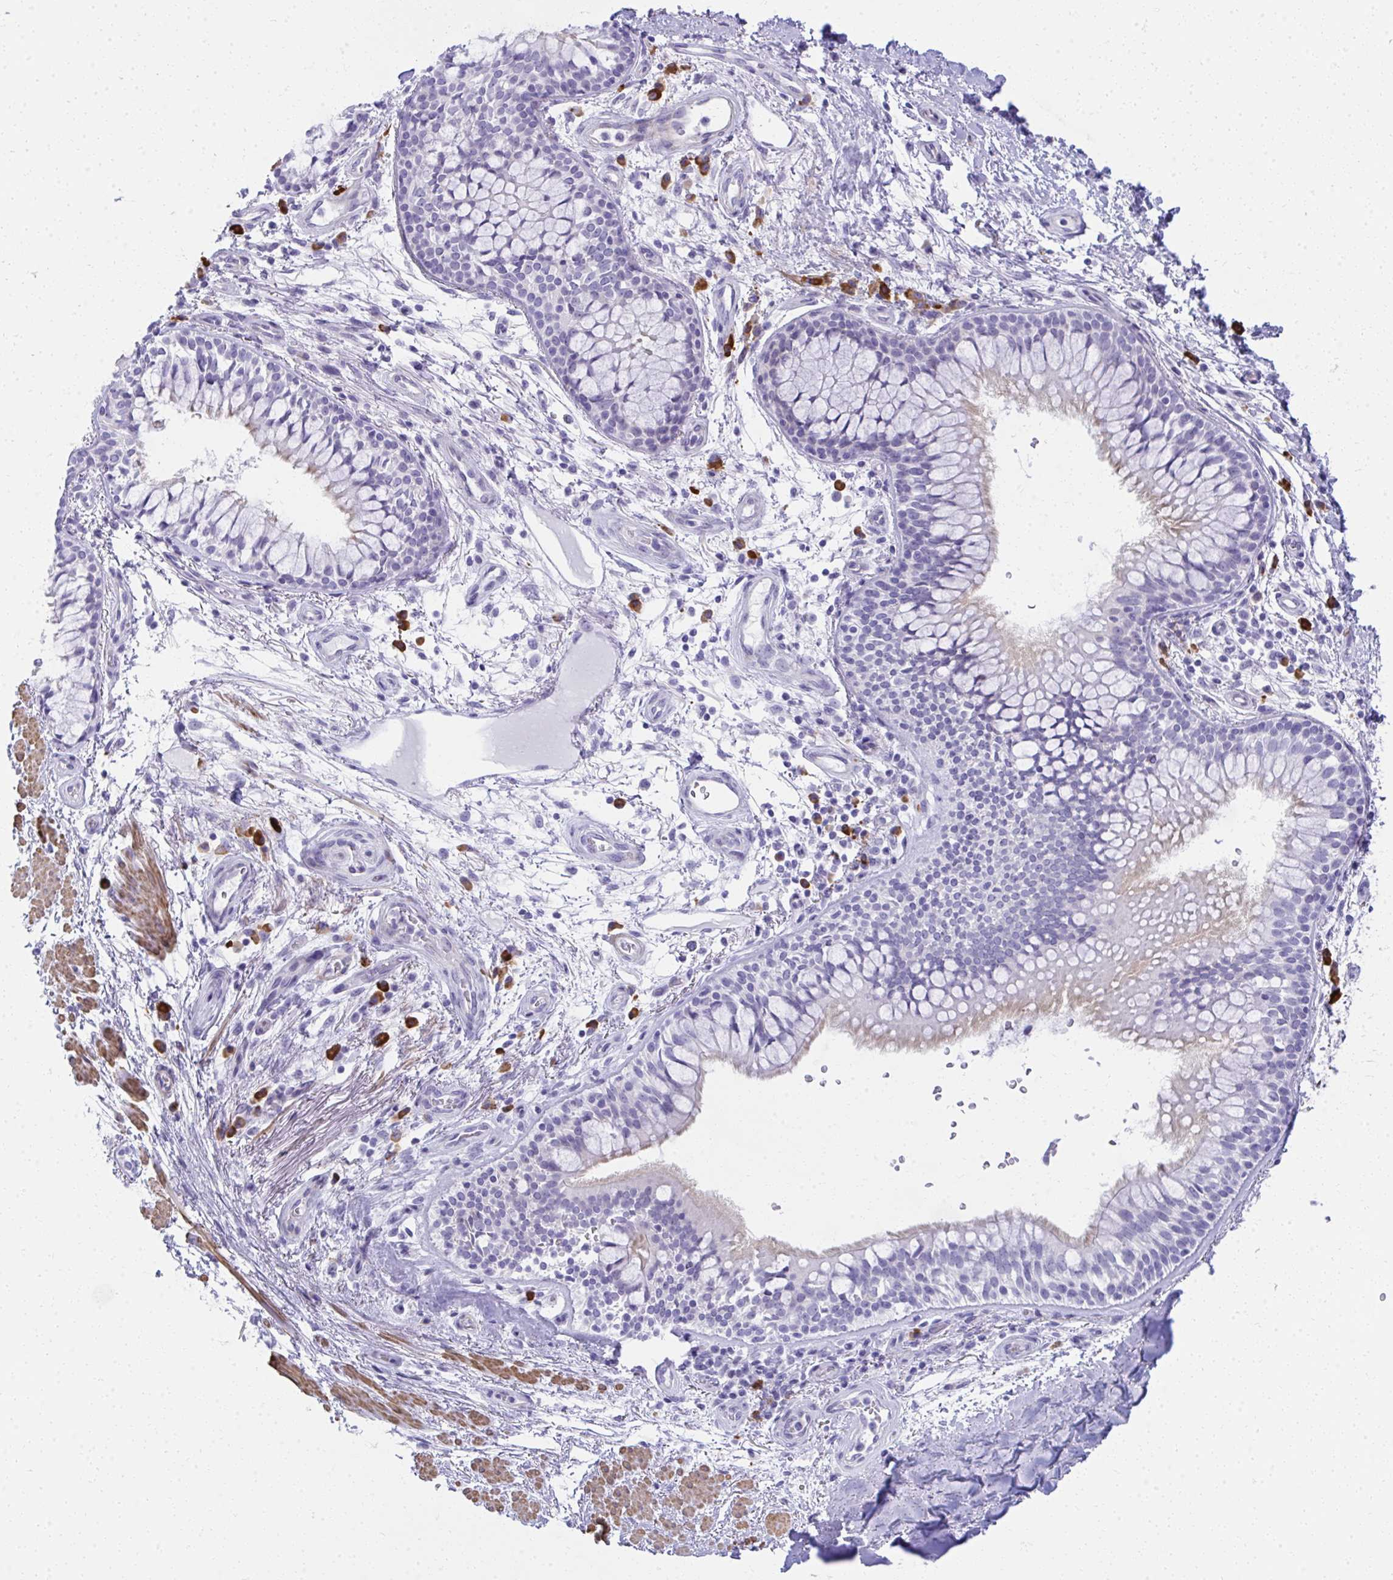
{"staining": {"intensity": "negative", "quantity": "none", "location": "none"}, "tissue": "adipose tissue", "cell_type": "Adipocytes", "image_type": "normal", "snomed": [{"axis": "morphology", "description": "Normal tissue, NOS"}, {"axis": "topography", "description": "Cartilage tissue"}, {"axis": "topography", "description": "Bronchus"}], "caption": "IHC micrograph of unremarkable adipose tissue: human adipose tissue stained with DAB displays no significant protein positivity in adipocytes.", "gene": "PUS7L", "patient": {"sex": "male", "age": 64}}